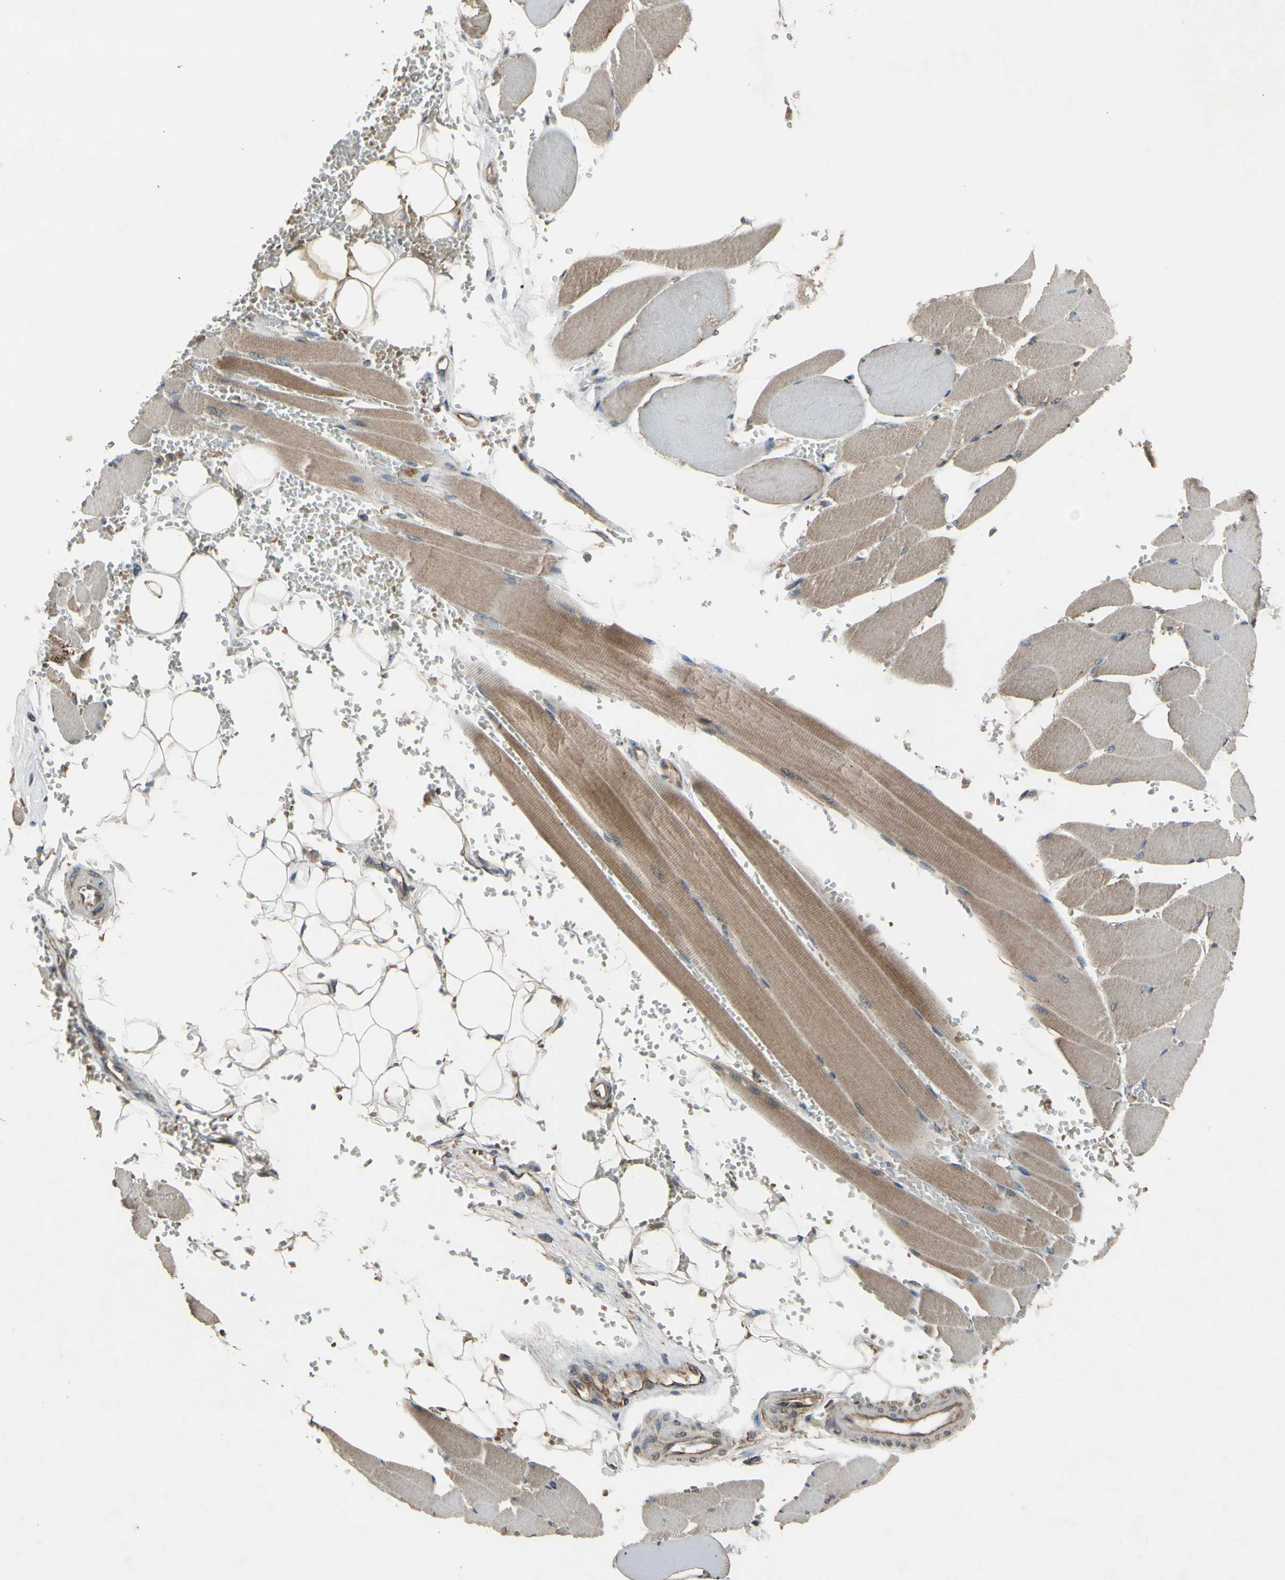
{"staining": {"intensity": "moderate", "quantity": ">75%", "location": "cytoplasmic/membranous"}, "tissue": "skeletal muscle", "cell_type": "Myocytes", "image_type": "normal", "snomed": [{"axis": "morphology", "description": "Normal tissue, NOS"}, {"axis": "topography", "description": "Skeletal muscle"}, {"axis": "topography", "description": "Oral tissue"}, {"axis": "topography", "description": "Peripheral nerve tissue"}], "caption": "A photomicrograph showing moderate cytoplasmic/membranous expression in about >75% of myocytes in normal skeletal muscle, as visualized by brown immunohistochemical staining.", "gene": "ACOT8", "patient": {"sex": "female", "age": 84}}